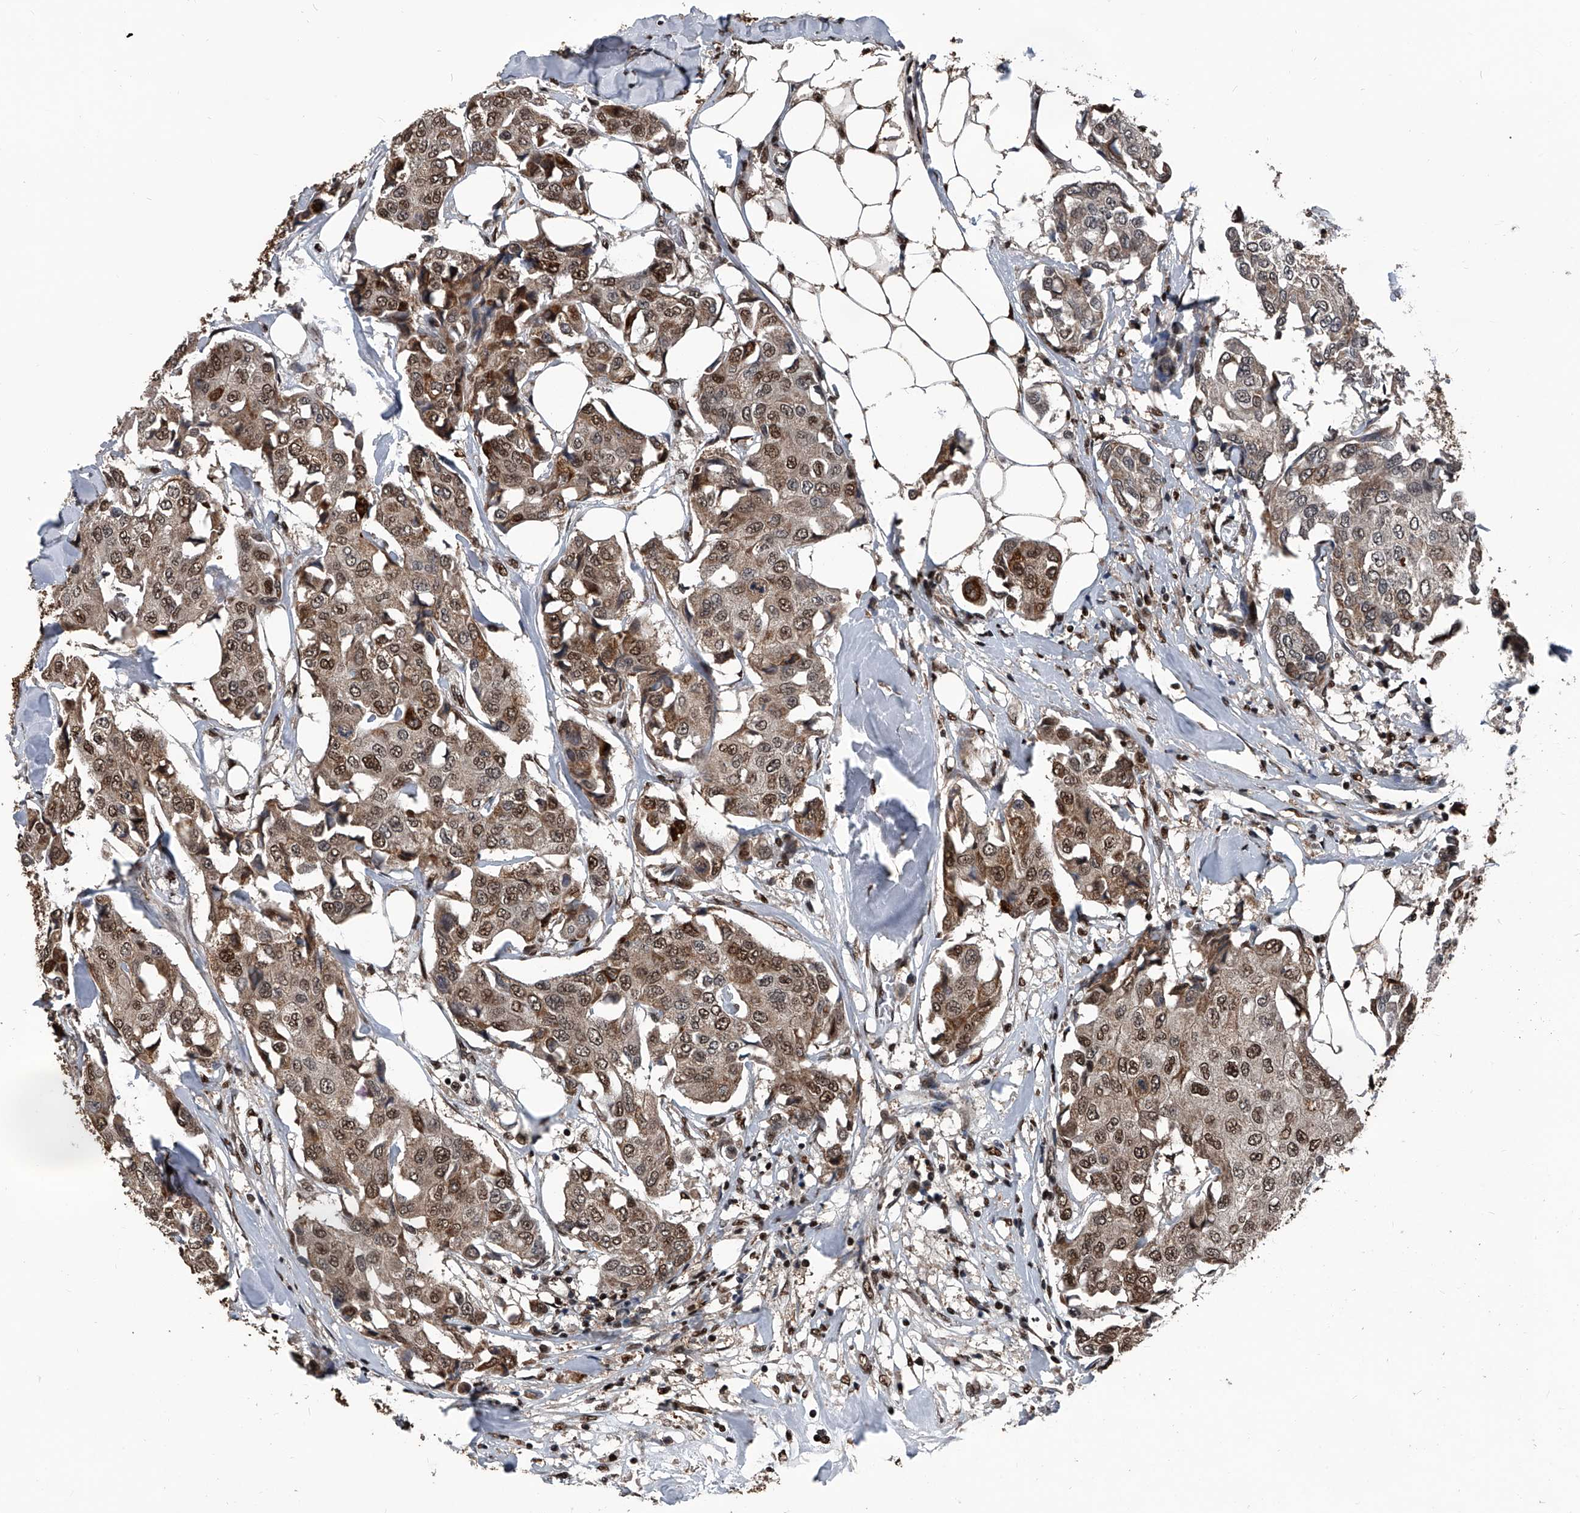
{"staining": {"intensity": "moderate", "quantity": ">75%", "location": "cytoplasmic/membranous,nuclear"}, "tissue": "breast cancer", "cell_type": "Tumor cells", "image_type": "cancer", "snomed": [{"axis": "morphology", "description": "Duct carcinoma"}, {"axis": "topography", "description": "Breast"}], "caption": "The immunohistochemical stain highlights moderate cytoplasmic/membranous and nuclear expression in tumor cells of breast cancer (infiltrating ductal carcinoma) tissue.", "gene": "FKBP5", "patient": {"sex": "female", "age": 80}}